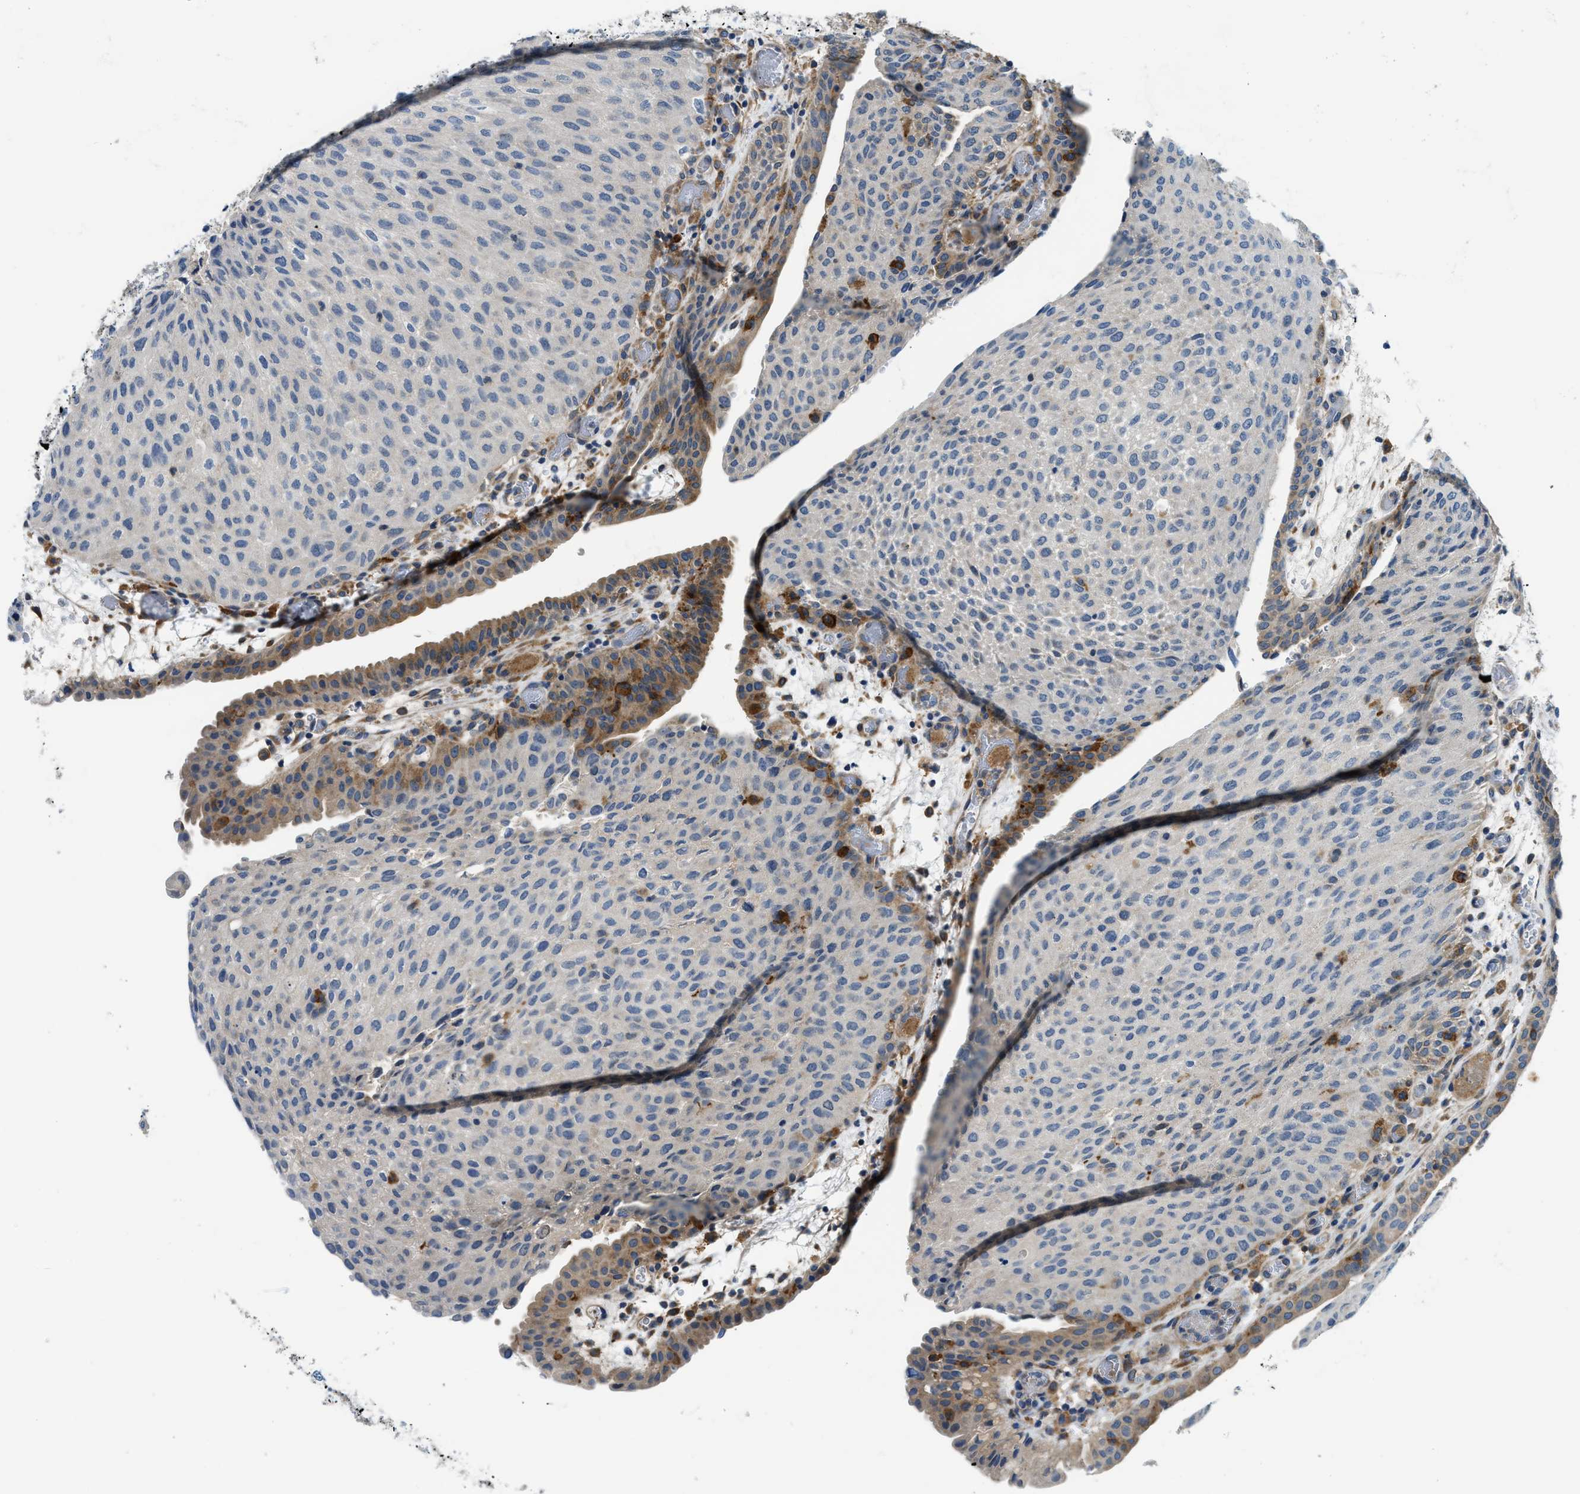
{"staining": {"intensity": "moderate", "quantity": "<25%", "location": "cytoplasmic/membranous"}, "tissue": "urothelial cancer", "cell_type": "Tumor cells", "image_type": "cancer", "snomed": [{"axis": "morphology", "description": "Urothelial carcinoma, Low grade"}, {"axis": "morphology", "description": "Urothelial carcinoma, High grade"}, {"axis": "topography", "description": "Urinary bladder"}], "caption": "Urothelial cancer stained for a protein demonstrates moderate cytoplasmic/membranous positivity in tumor cells.", "gene": "LPIN2", "patient": {"sex": "male", "age": 35}}